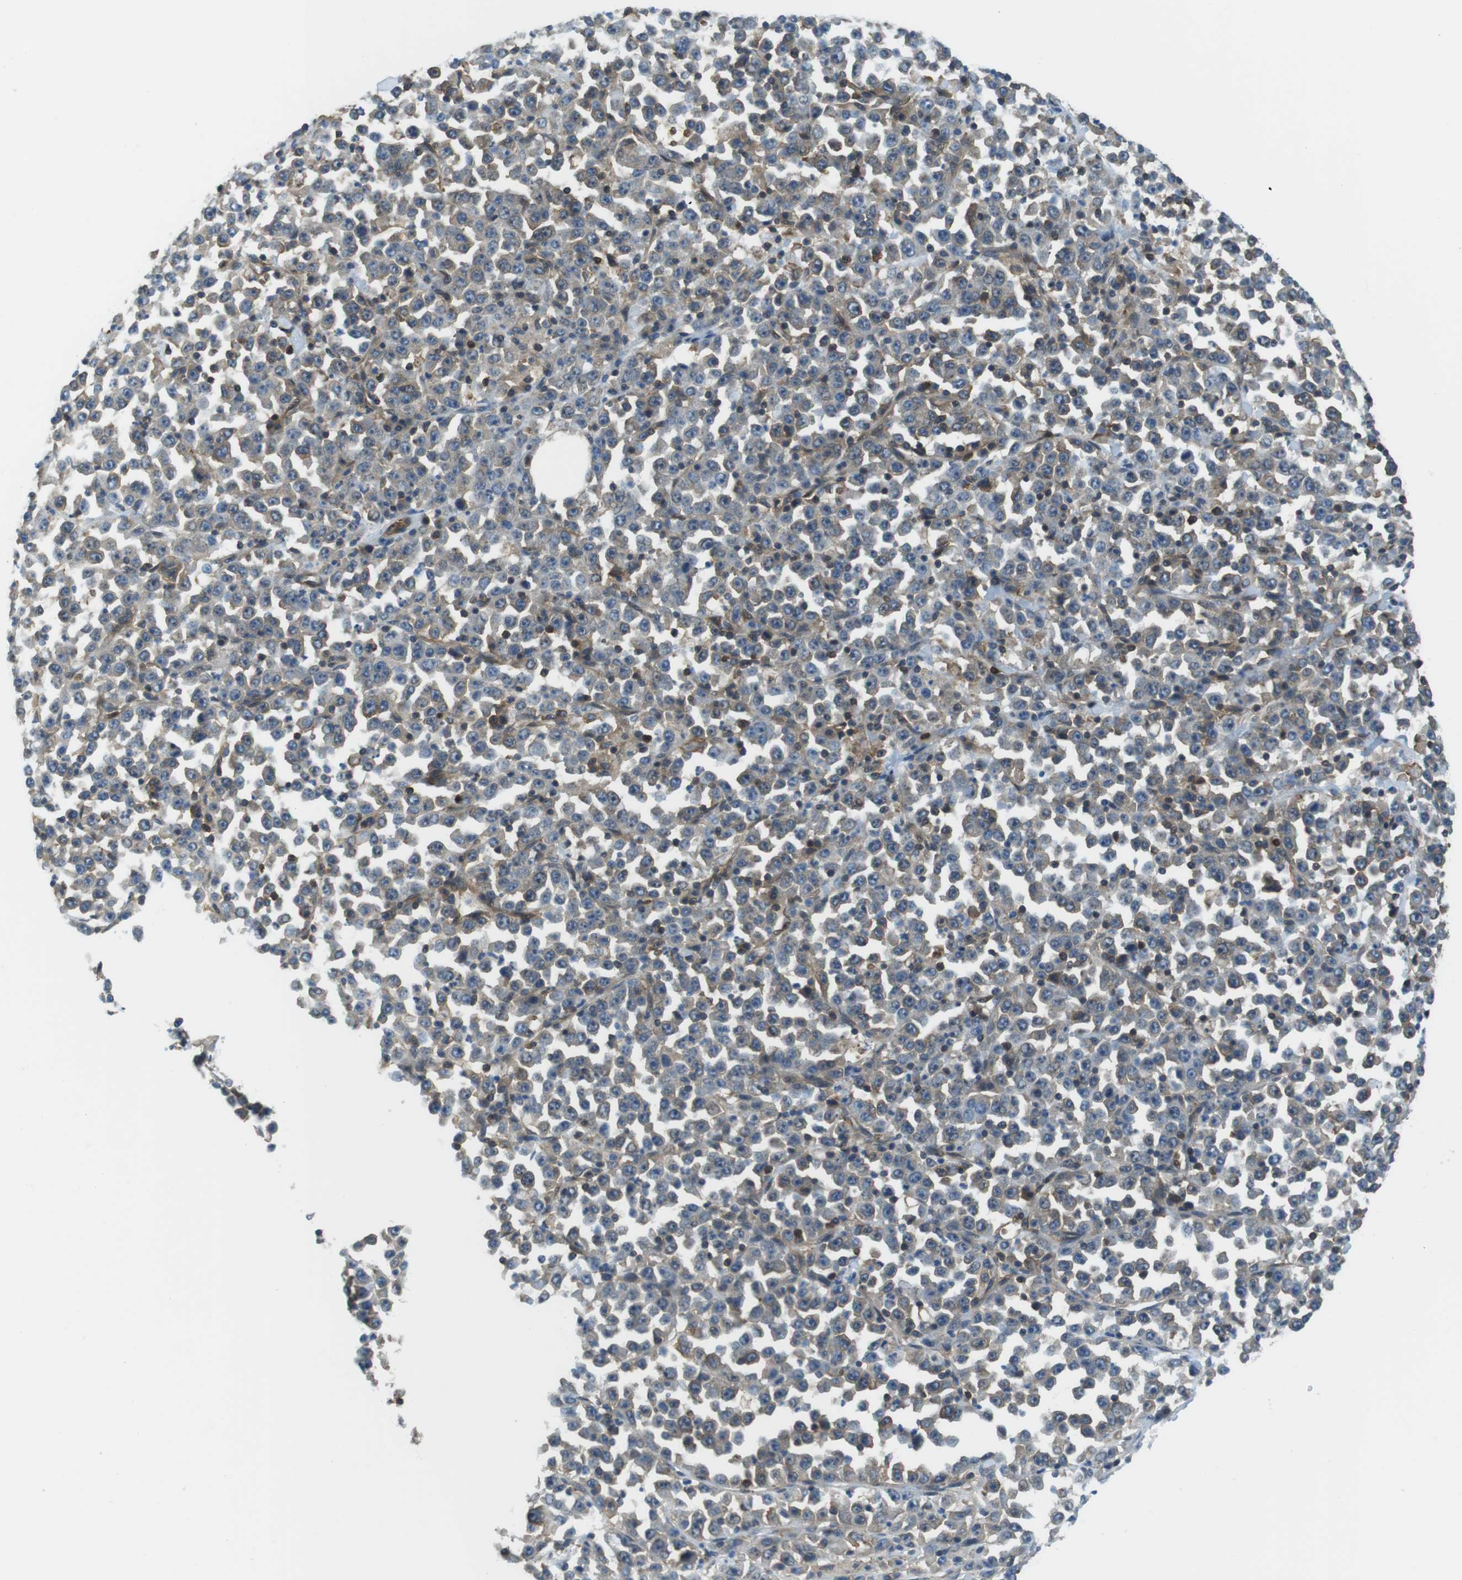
{"staining": {"intensity": "weak", "quantity": "25%-75%", "location": "cytoplasmic/membranous"}, "tissue": "stomach cancer", "cell_type": "Tumor cells", "image_type": "cancer", "snomed": [{"axis": "morphology", "description": "Normal tissue, NOS"}, {"axis": "morphology", "description": "Adenocarcinoma, NOS"}, {"axis": "topography", "description": "Stomach, upper"}, {"axis": "topography", "description": "Stomach"}], "caption": "Immunohistochemical staining of human stomach cancer (adenocarcinoma) shows weak cytoplasmic/membranous protein positivity in about 25%-75% of tumor cells.", "gene": "TES", "patient": {"sex": "male", "age": 59}}